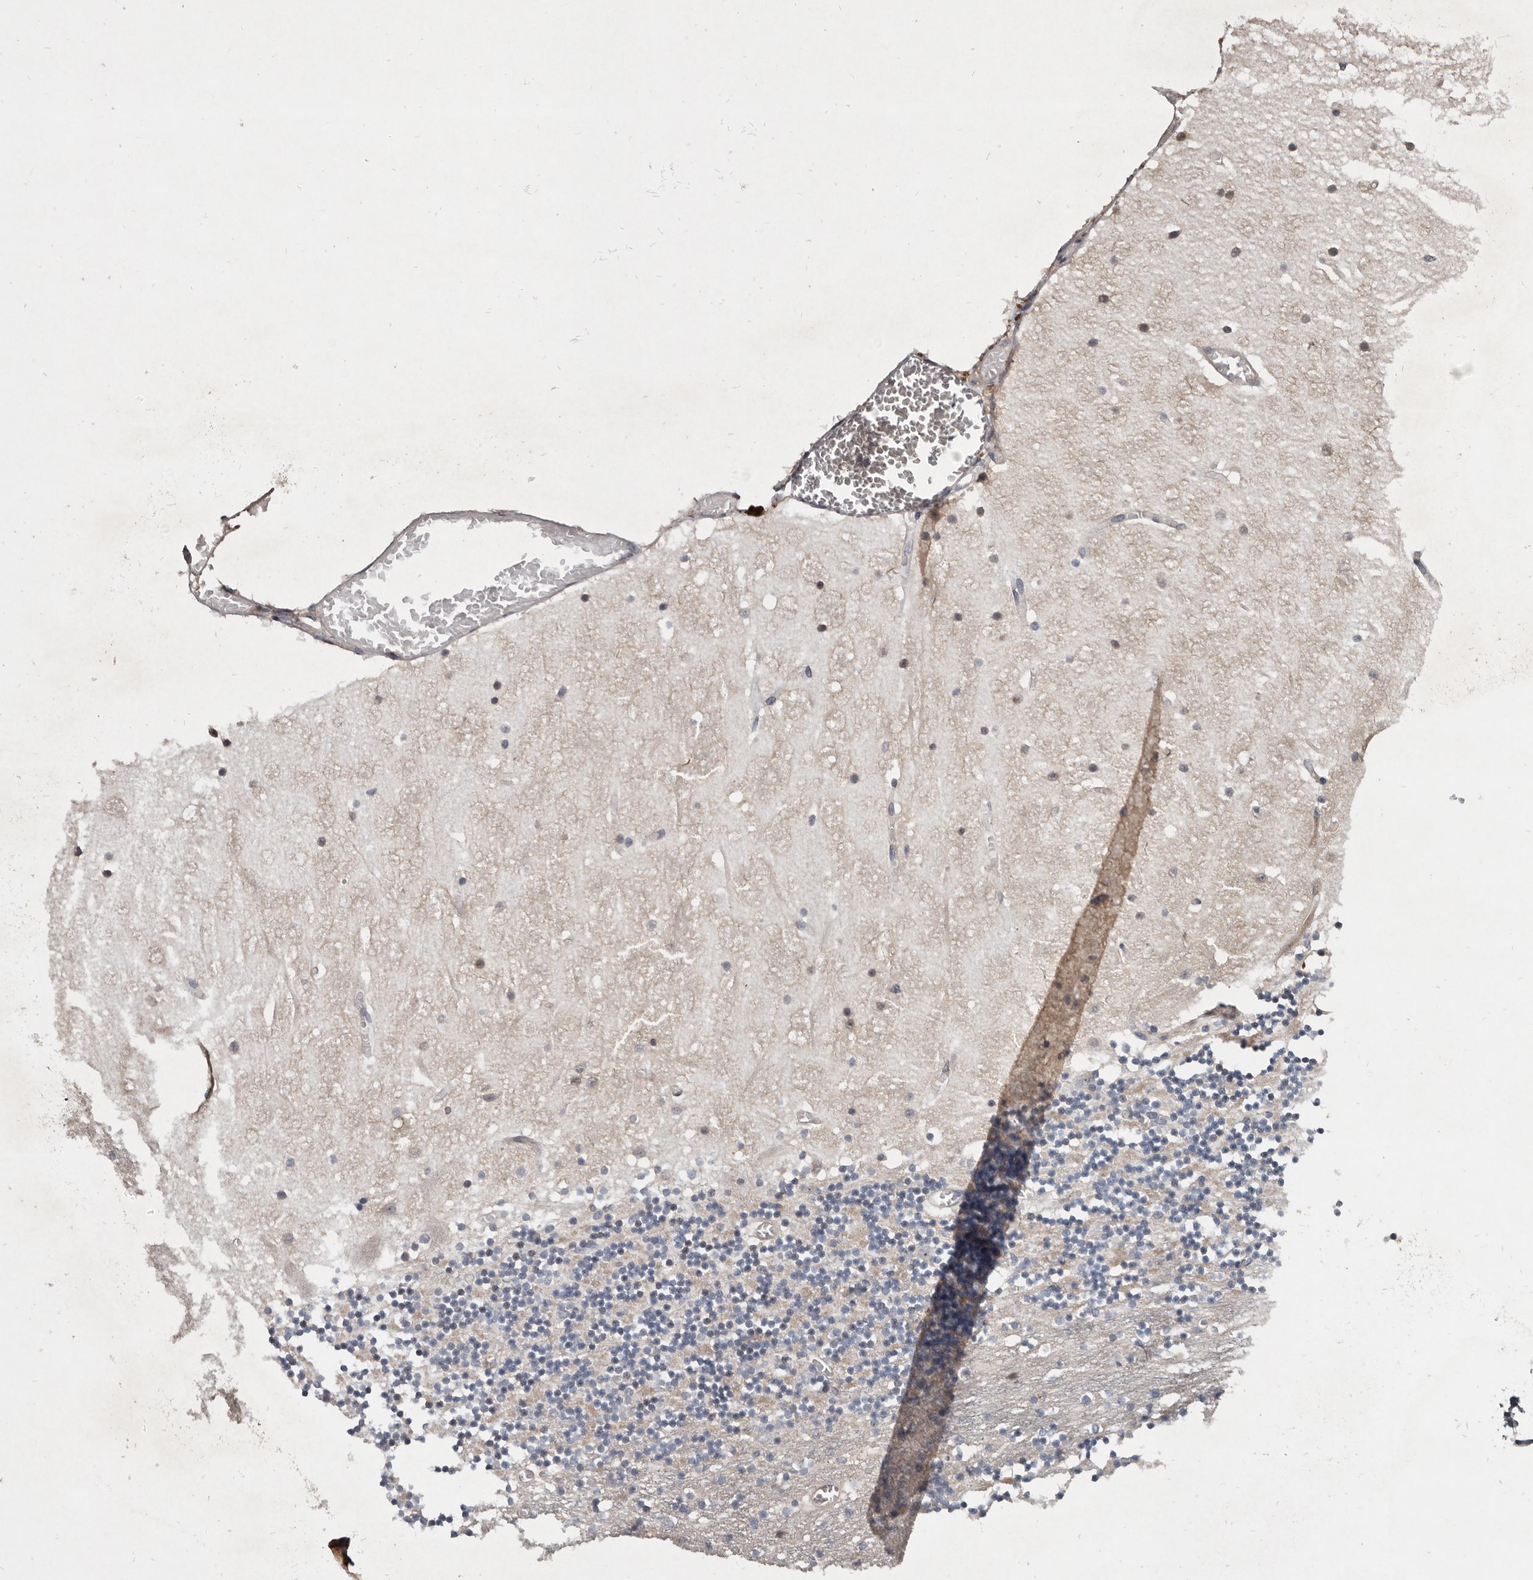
{"staining": {"intensity": "weak", "quantity": "25%-75%", "location": "cytoplasmic/membranous"}, "tissue": "cerebellum", "cell_type": "Cells in granular layer", "image_type": "normal", "snomed": [{"axis": "morphology", "description": "Normal tissue, NOS"}, {"axis": "topography", "description": "Cerebellum"}], "caption": "Immunohistochemical staining of unremarkable human cerebellum shows low levels of weak cytoplasmic/membranous staining in approximately 25%-75% of cells in granular layer.", "gene": "TTC39A", "patient": {"sex": "female", "age": 28}}